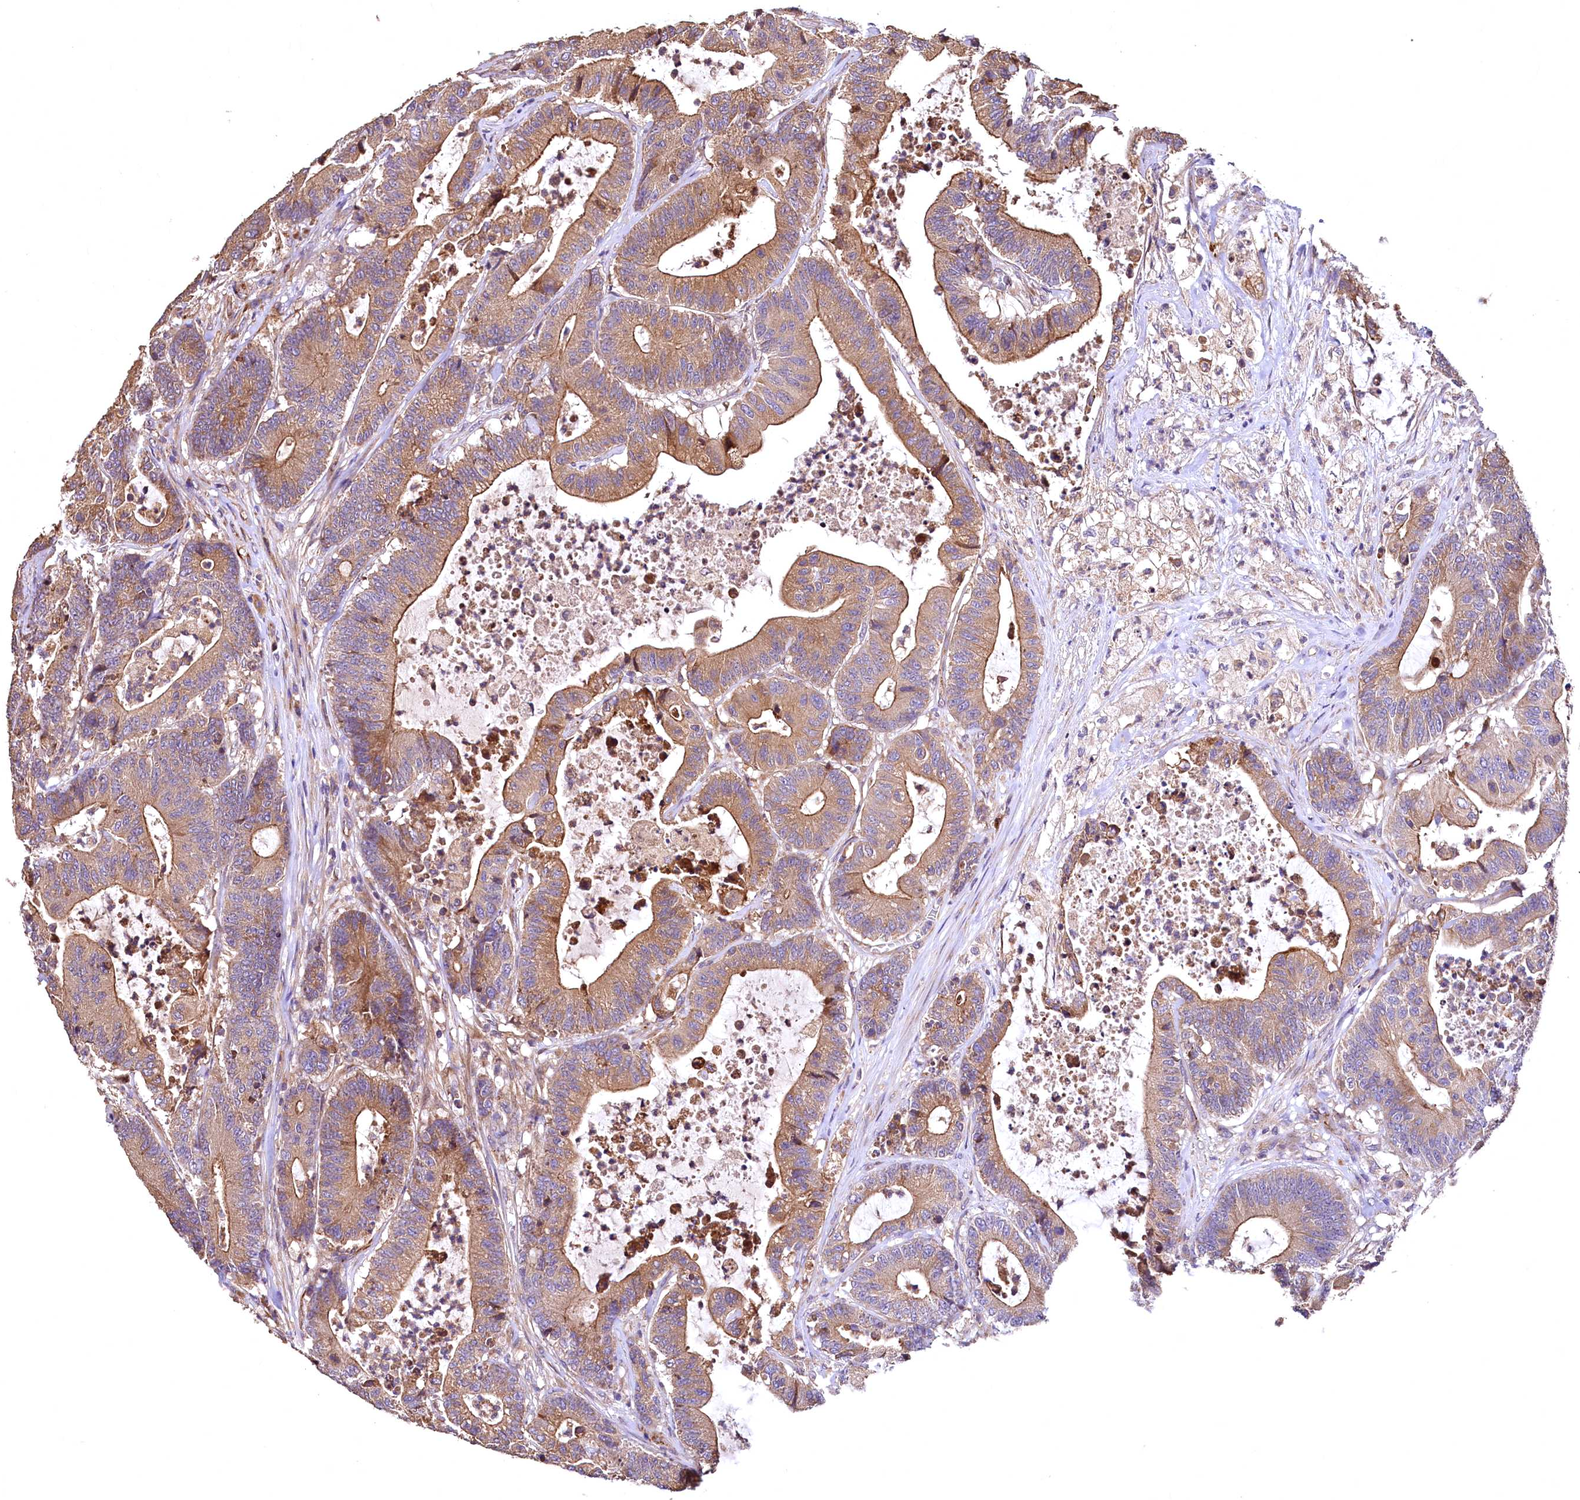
{"staining": {"intensity": "moderate", "quantity": ">75%", "location": "cytoplasmic/membranous"}, "tissue": "colorectal cancer", "cell_type": "Tumor cells", "image_type": "cancer", "snomed": [{"axis": "morphology", "description": "Adenocarcinoma, NOS"}, {"axis": "topography", "description": "Colon"}], "caption": "A histopathology image showing moderate cytoplasmic/membranous expression in about >75% of tumor cells in colorectal adenocarcinoma, as visualized by brown immunohistochemical staining.", "gene": "RASSF1", "patient": {"sex": "female", "age": 84}}